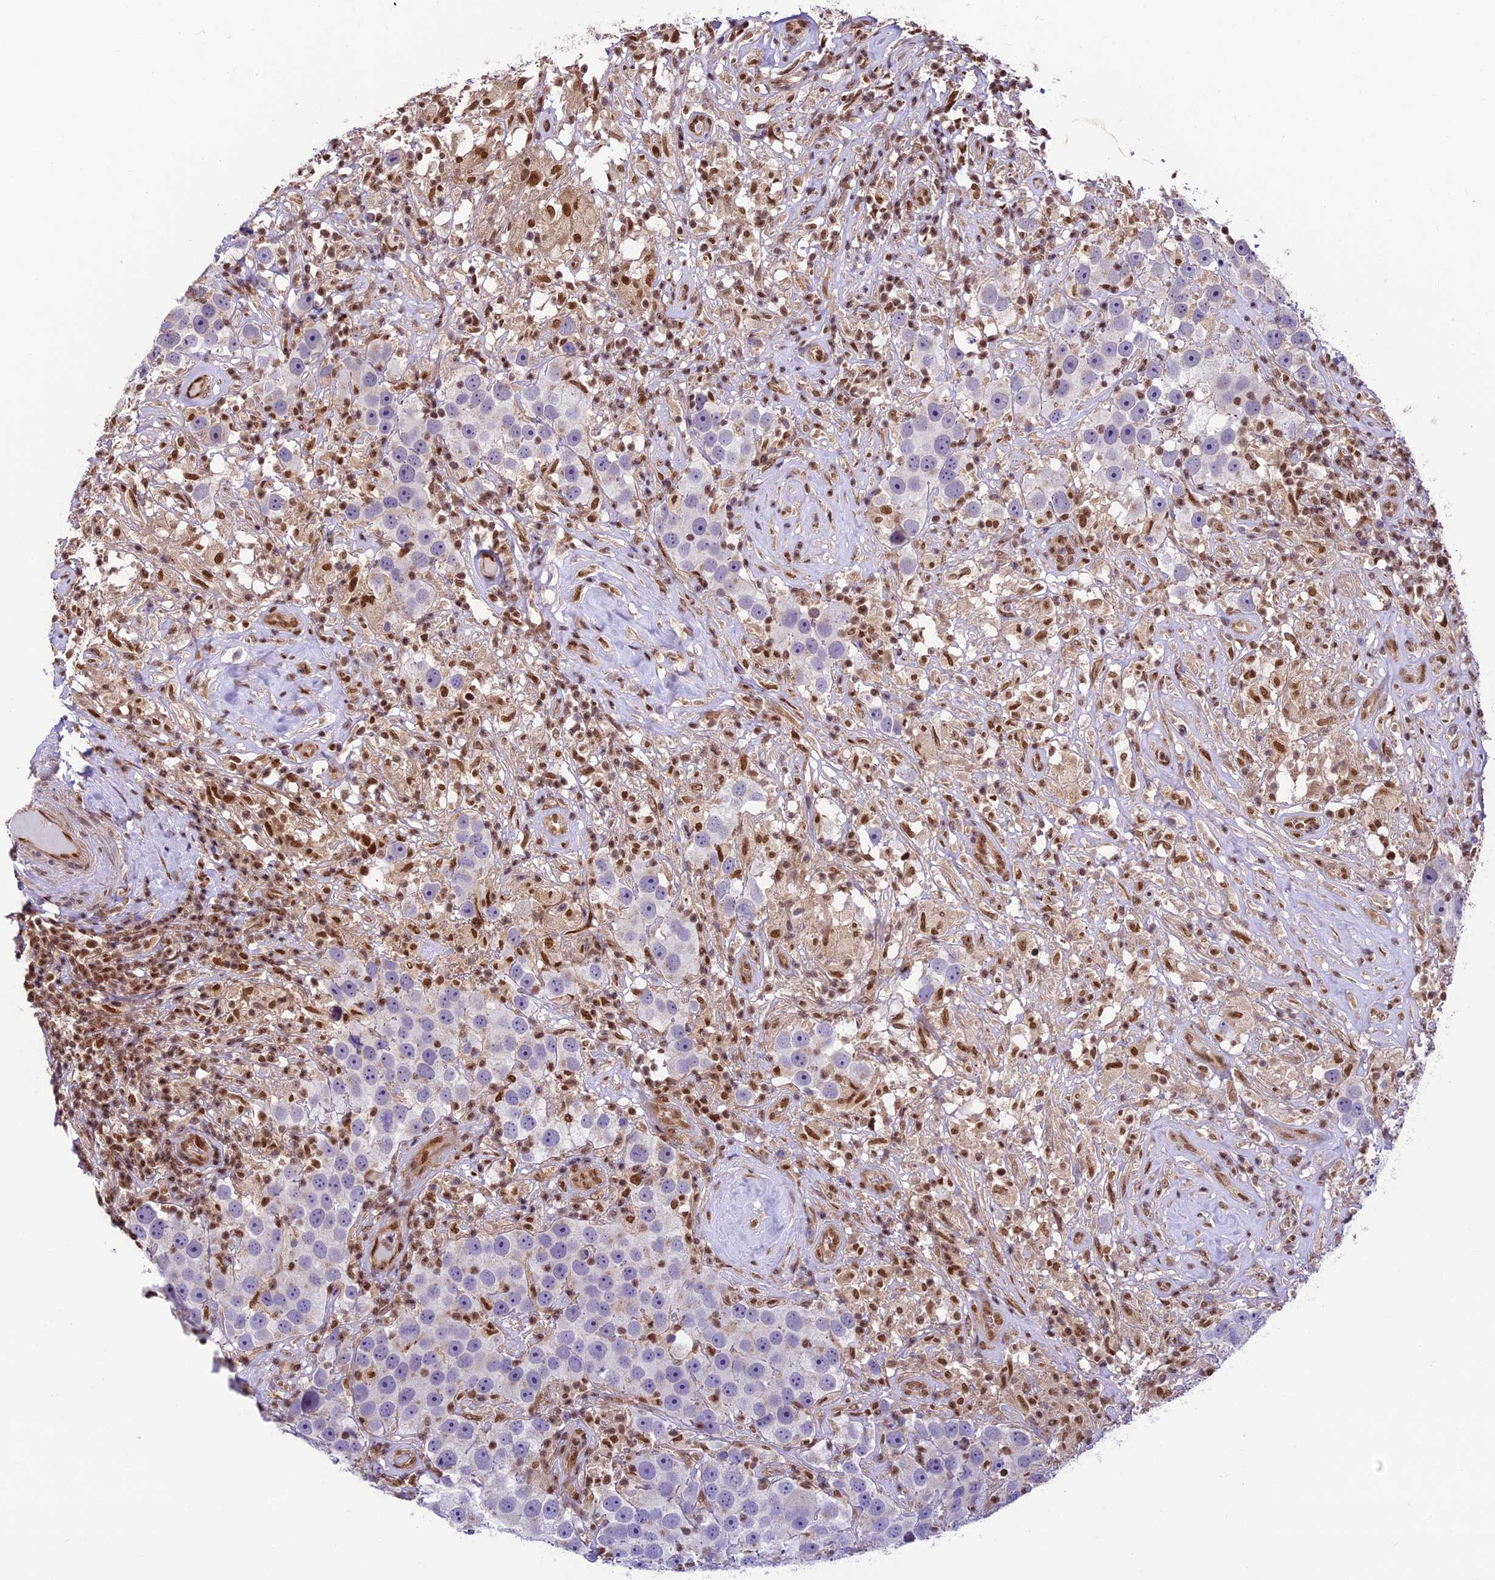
{"staining": {"intensity": "negative", "quantity": "none", "location": "none"}, "tissue": "testis cancer", "cell_type": "Tumor cells", "image_type": "cancer", "snomed": [{"axis": "morphology", "description": "Seminoma, NOS"}, {"axis": "topography", "description": "Testis"}], "caption": "High power microscopy image of an immunohistochemistry micrograph of seminoma (testis), revealing no significant expression in tumor cells. The staining is performed using DAB brown chromogen with nuclei counter-stained in using hematoxylin.", "gene": "TRIM22", "patient": {"sex": "male", "age": 49}}